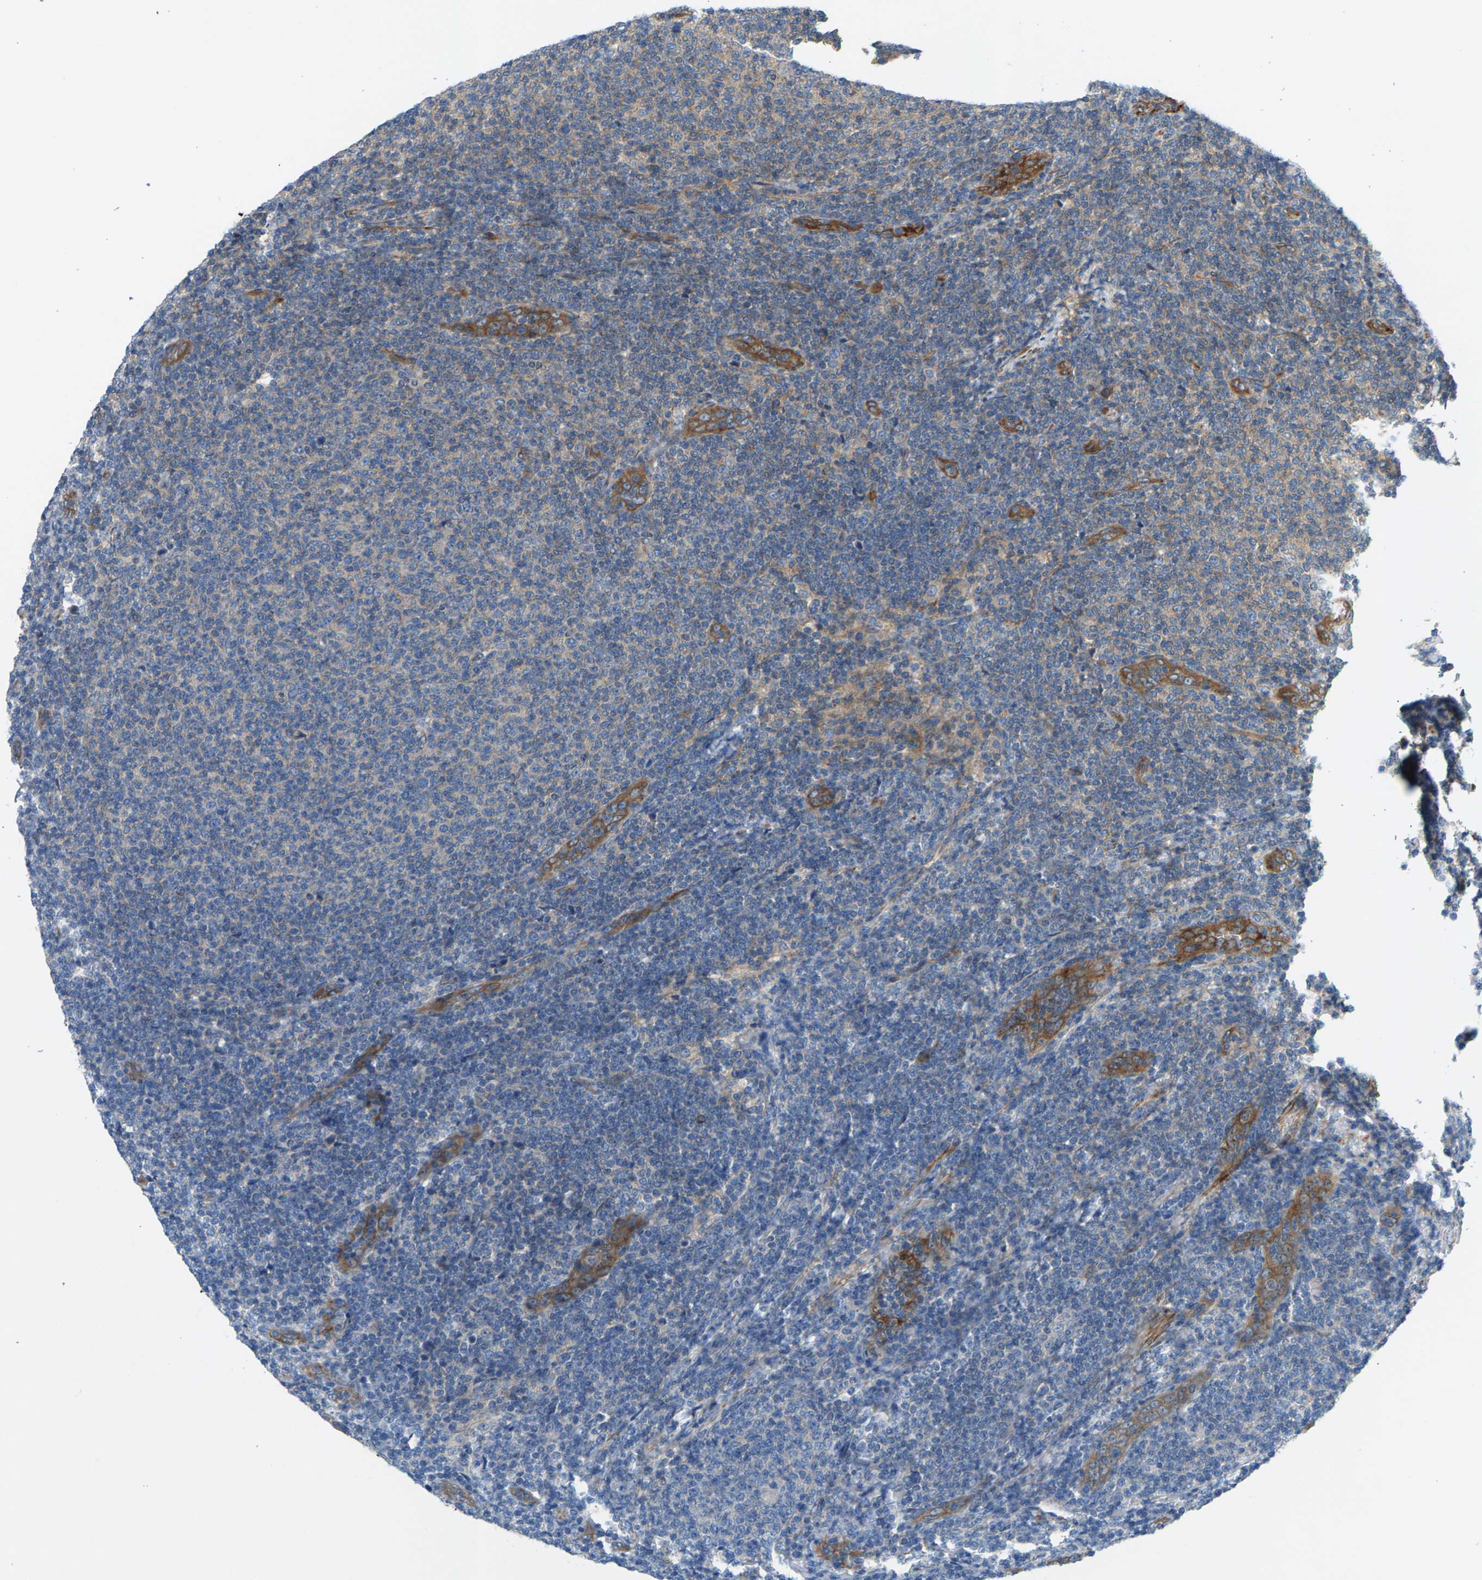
{"staining": {"intensity": "negative", "quantity": "none", "location": "none"}, "tissue": "lymphoma", "cell_type": "Tumor cells", "image_type": "cancer", "snomed": [{"axis": "morphology", "description": "Malignant lymphoma, non-Hodgkin's type, Low grade"}, {"axis": "topography", "description": "Lymph node"}], "caption": "The immunohistochemistry (IHC) micrograph has no significant positivity in tumor cells of low-grade malignant lymphoma, non-Hodgkin's type tissue. (DAB immunohistochemistry (IHC), high magnification).", "gene": "PDCL", "patient": {"sex": "male", "age": 66}}